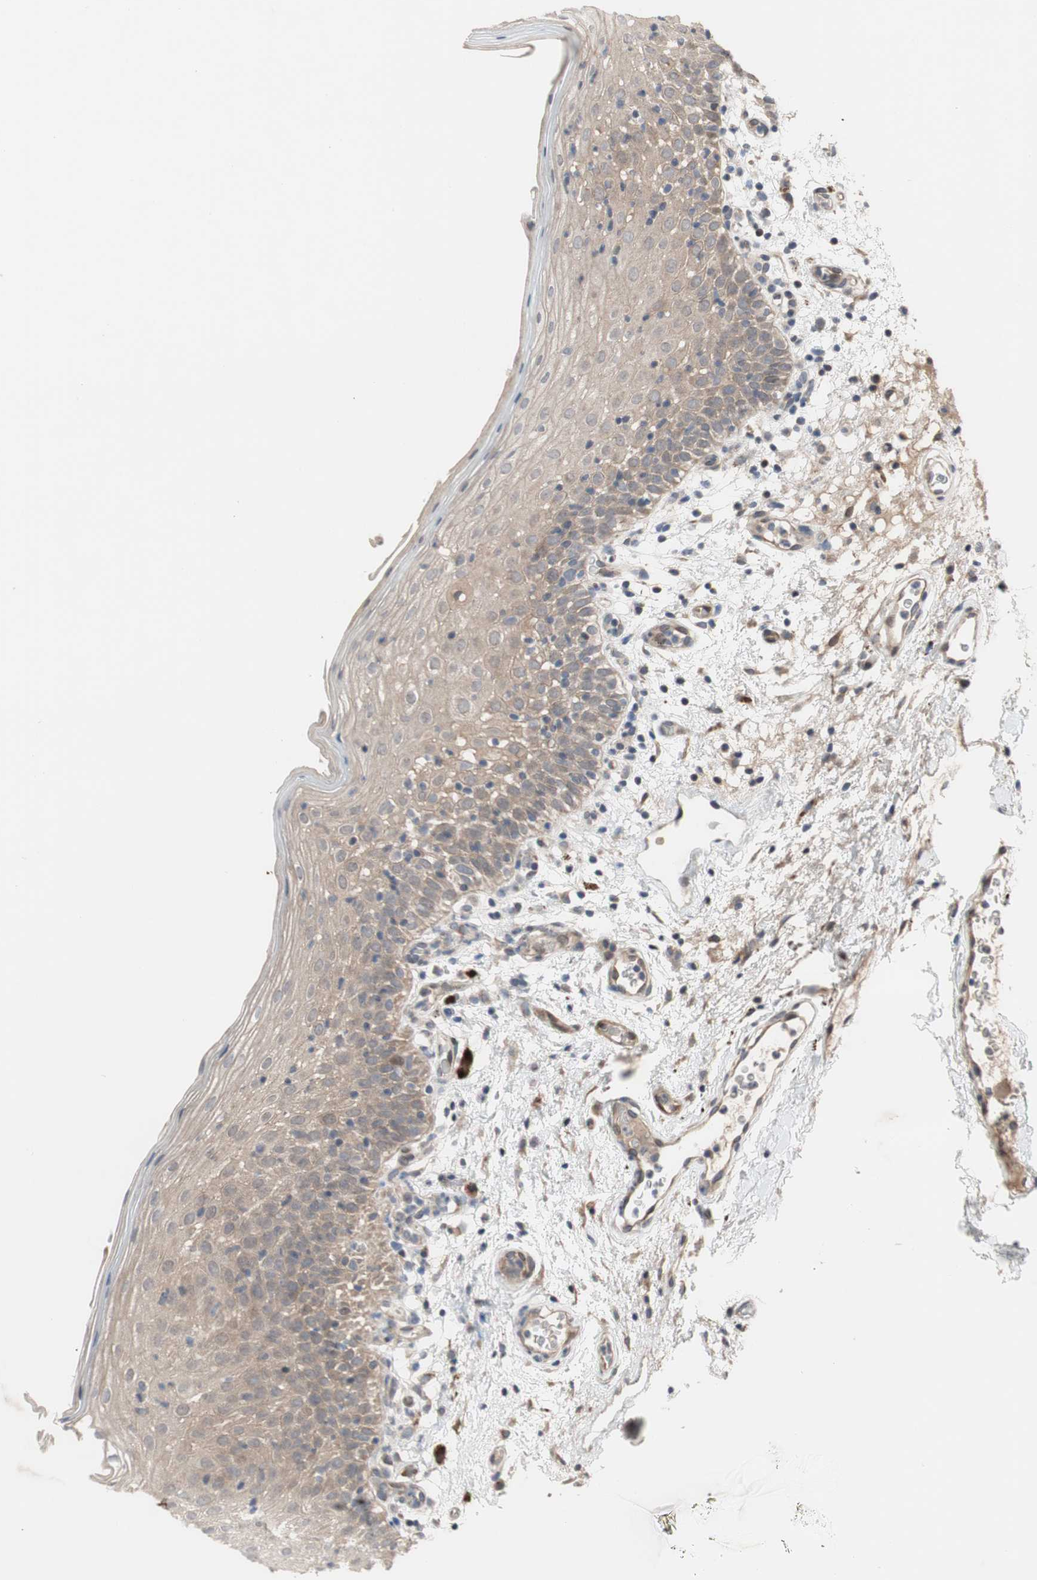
{"staining": {"intensity": "moderate", "quantity": ">75%", "location": "cytoplasmic/membranous"}, "tissue": "oral mucosa", "cell_type": "Squamous epithelial cells", "image_type": "normal", "snomed": [{"axis": "morphology", "description": "Normal tissue, NOS"}, {"axis": "morphology", "description": "Squamous cell carcinoma, NOS"}, {"axis": "topography", "description": "Skeletal muscle"}, {"axis": "topography", "description": "Oral tissue"}], "caption": "A high-resolution image shows IHC staining of benign oral mucosa, which shows moderate cytoplasmic/membranous expression in about >75% of squamous epithelial cells.", "gene": "OAZ1", "patient": {"sex": "male", "age": 71}}